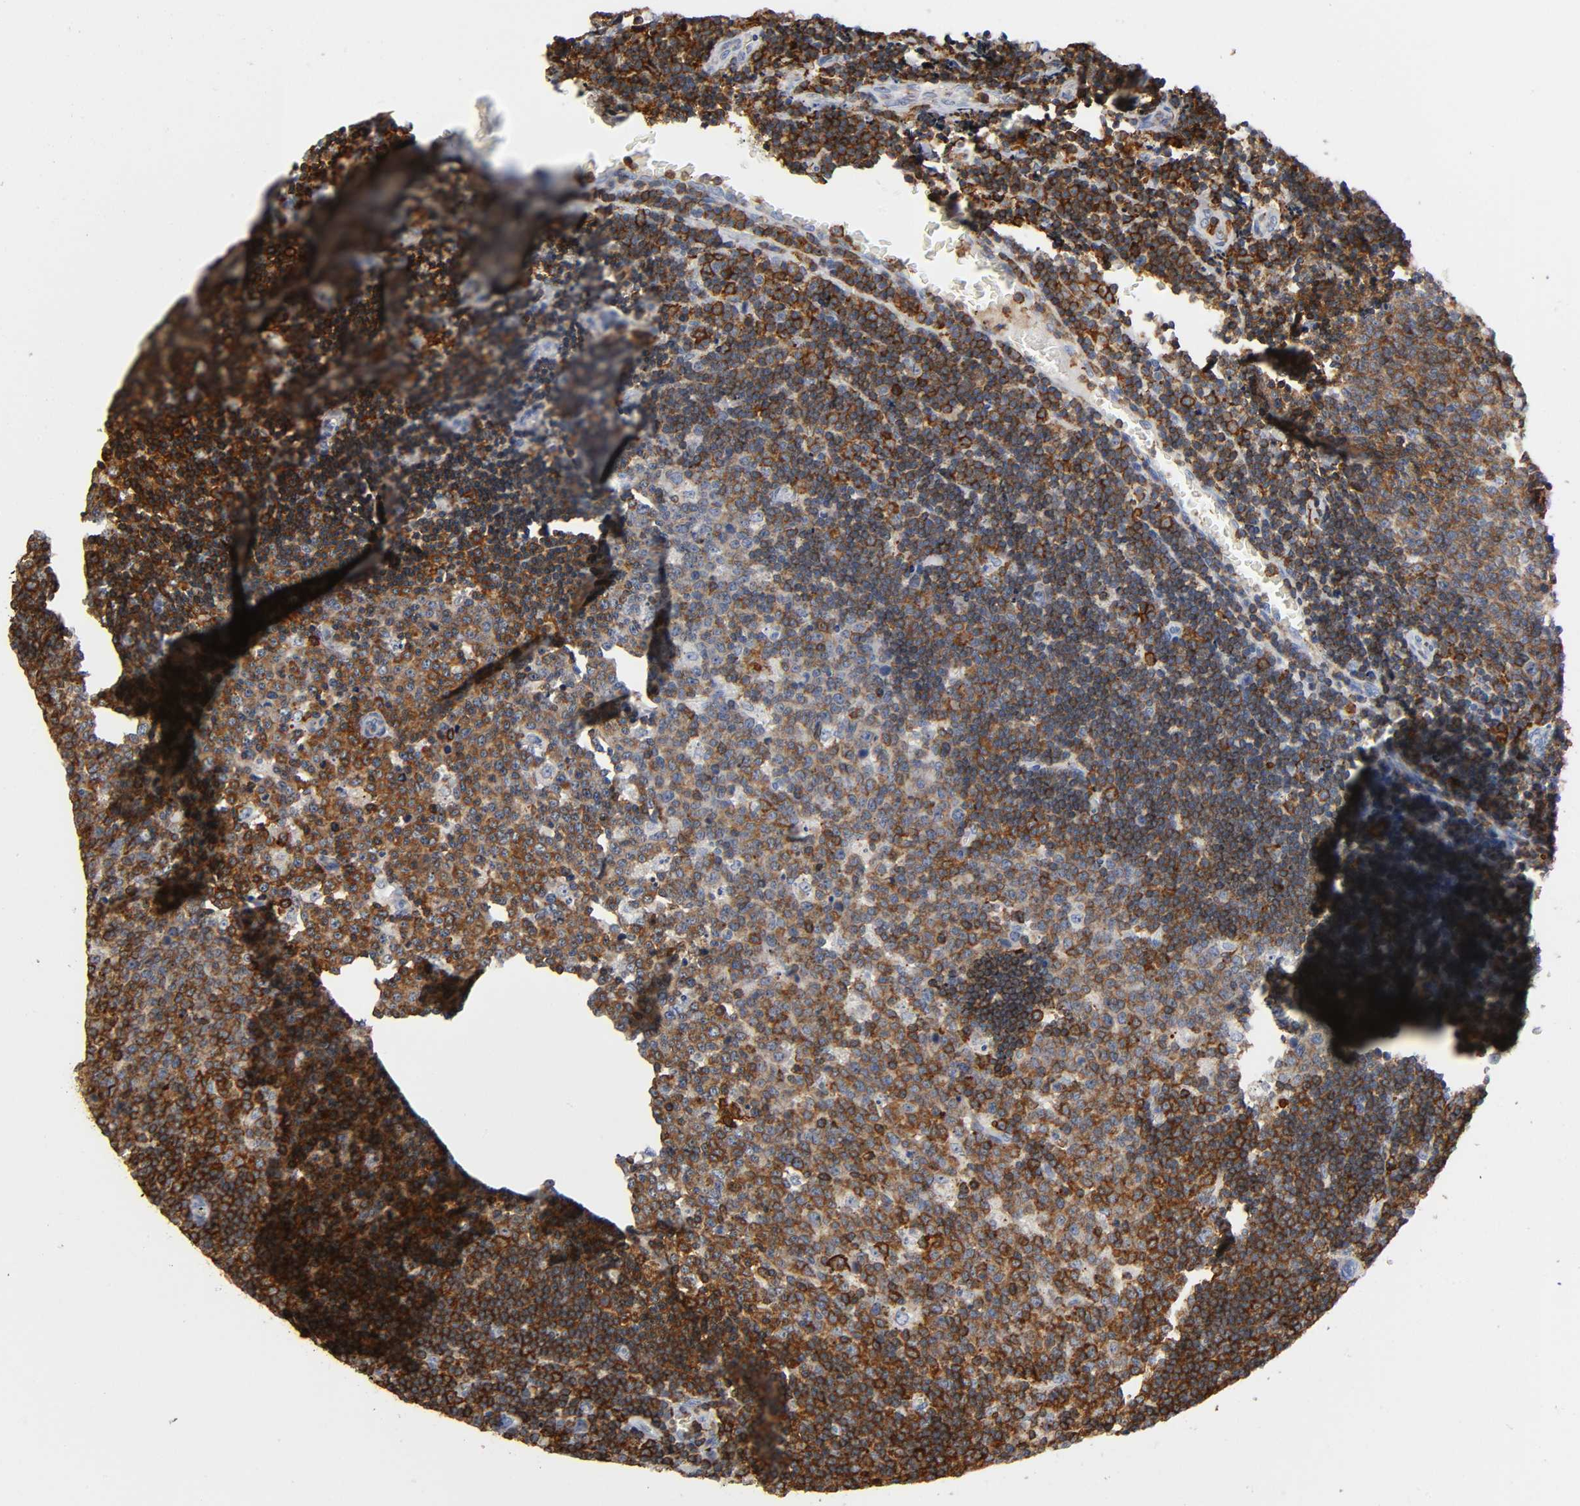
{"staining": {"intensity": "moderate", "quantity": ">75%", "location": "cytoplasmic/membranous"}, "tissue": "lymph node", "cell_type": "Germinal center cells", "image_type": "normal", "snomed": [{"axis": "morphology", "description": "Normal tissue, NOS"}, {"axis": "topography", "description": "Lymph node"}, {"axis": "topography", "description": "Salivary gland"}], "caption": "Protein staining of unremarkable lymph node reveals moderate cytoplasmic/membranous positivity in approximately >75% of germinal center cells. Immunohistochemistry (ihc) stains the protein in brown and the nuclei are stained blue.", "gene": "CAPN10", "patient": {"sex": "male", "age": 8}}